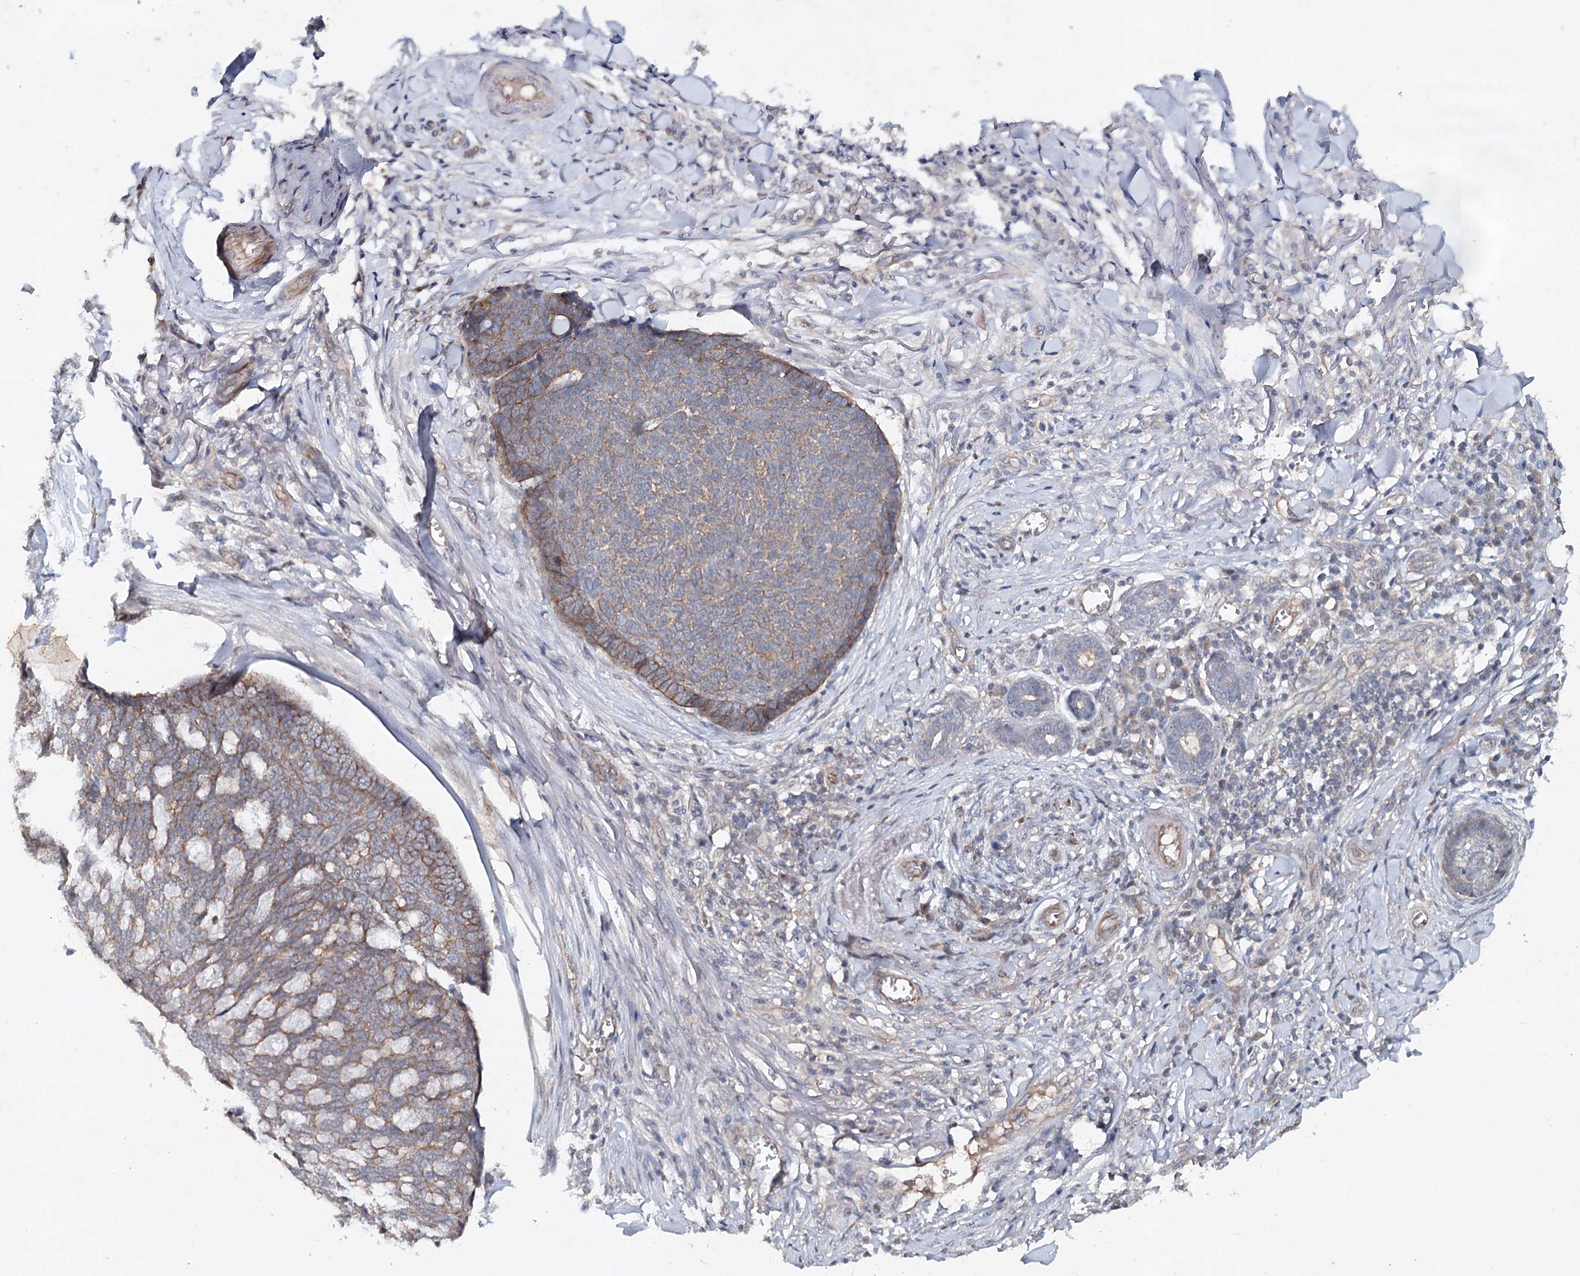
{"staining": {"intensity": "weak", "quantity": "<25%", "location": "cytoplasmic/membranous"}, "tissue": "skin cancer", "cell_type": "Tumor cells", "image_type": "cancer", "snomed": [{"axis": "morphology", "description": "Basal cell carcinoma"}, {"axis": "topography", "description": "Skin"}], "caption": "High power microscopy histopathology image of an IHC photomicrograph of basal cell carcinoma (skin), revealing no significant positivity in tumor cells. The staining is performed using DAB brown chromogen with nuclei counter-stained in using hematoxylin.", "gene": "SYNPO", "patient": {"sex": "male", "age": 84}}